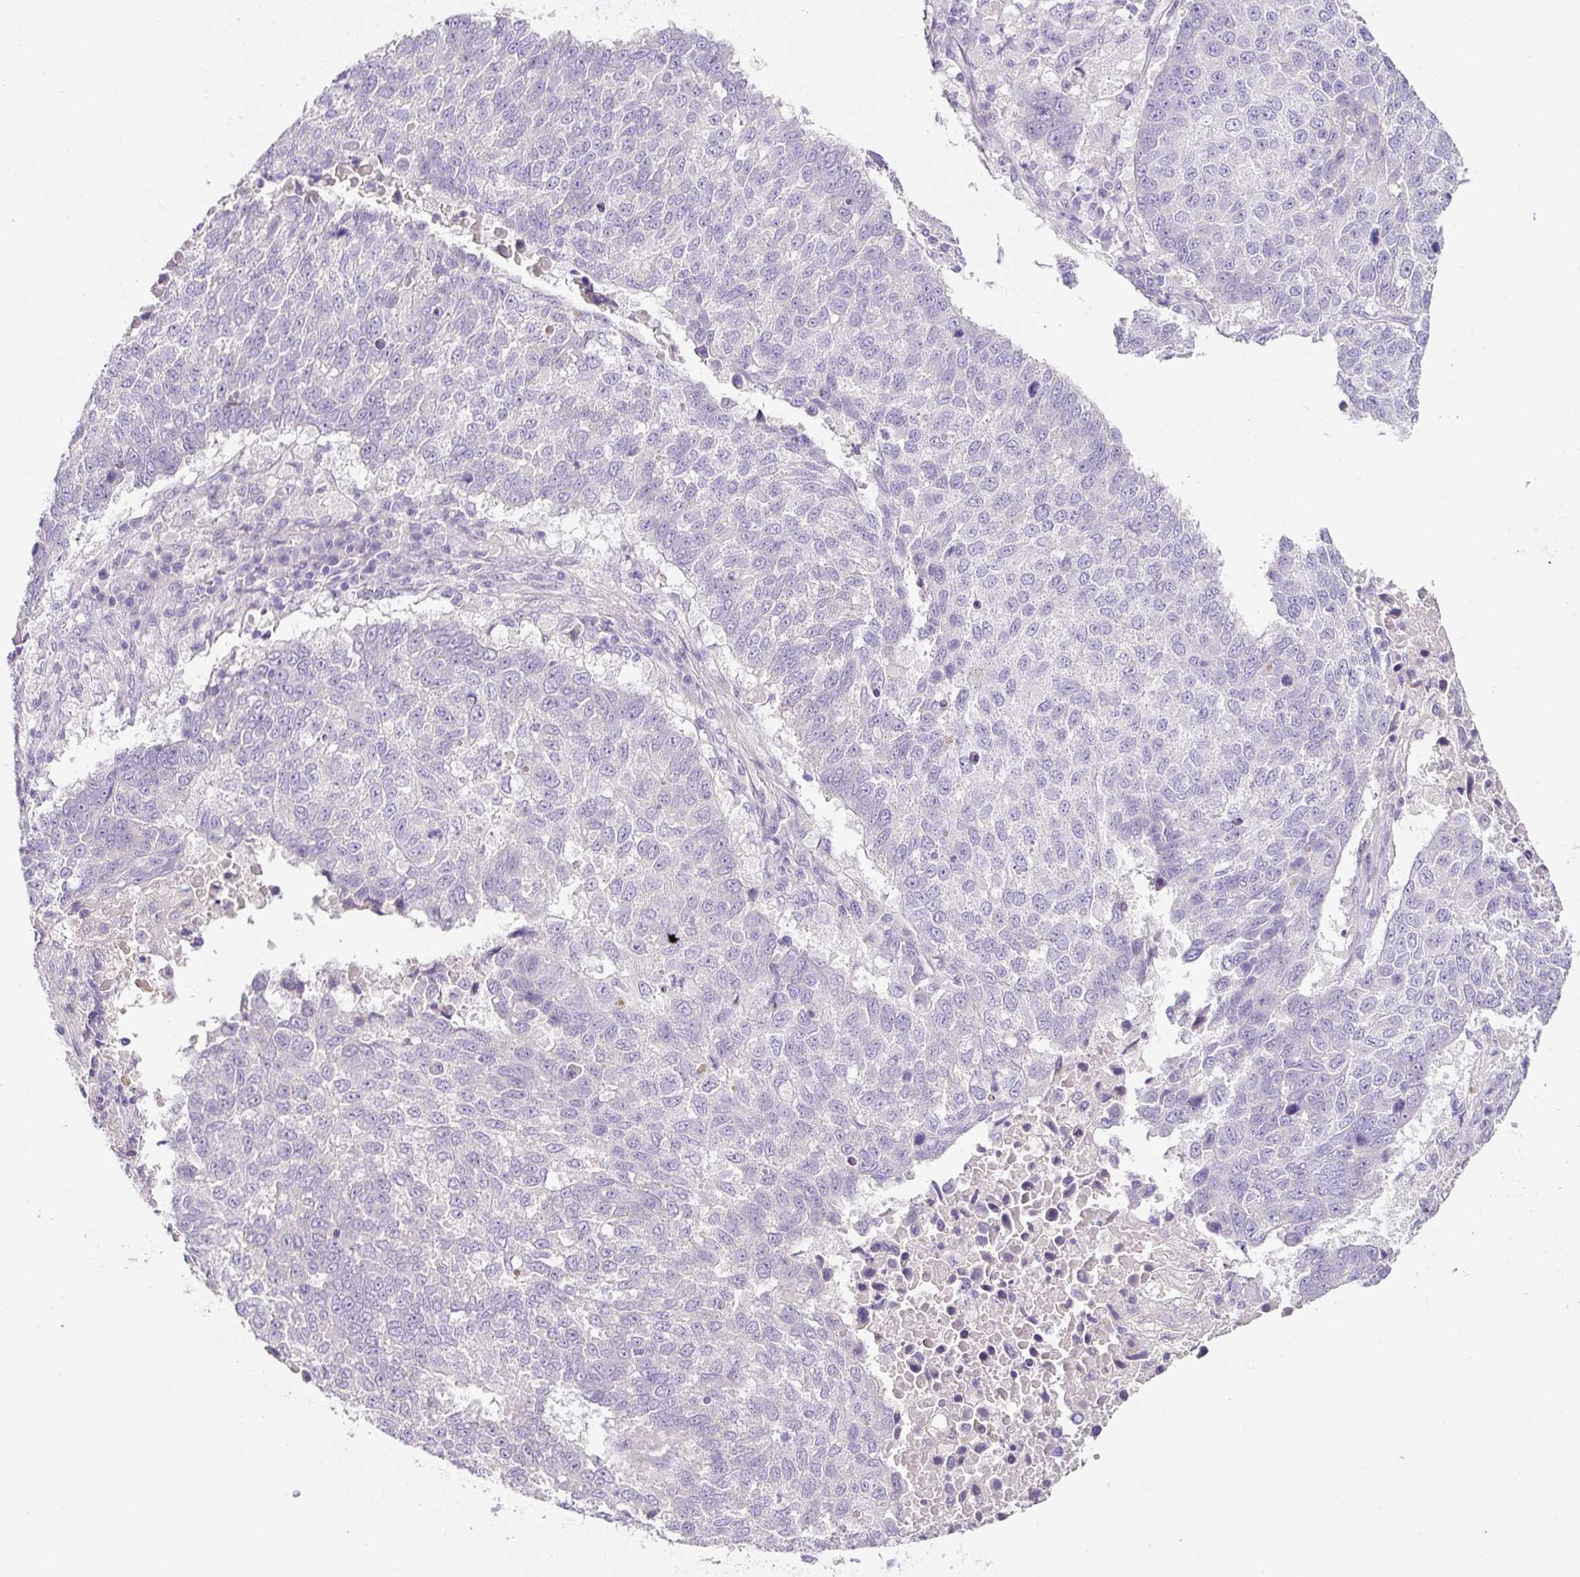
{"staining": {"intensity": "negative", "quantity": "none", "location": "none"}, "tissue": "lung cancer", "cell_type": "Tumor cells", "image_type": "cancer", "snomed": [{"axis": "morphology", "description": "Squamous cell carcinoma, NOS"}, {"axis": "topography", "description": "Lung"}], "caption": "IHC photomicrograph of neoplastic tissue: human lung cancer stained with DAB displays no significant protein positivity in tumor cells.", "gene": "OR14A2", "patient": {"sex": "male", "age": 73}}